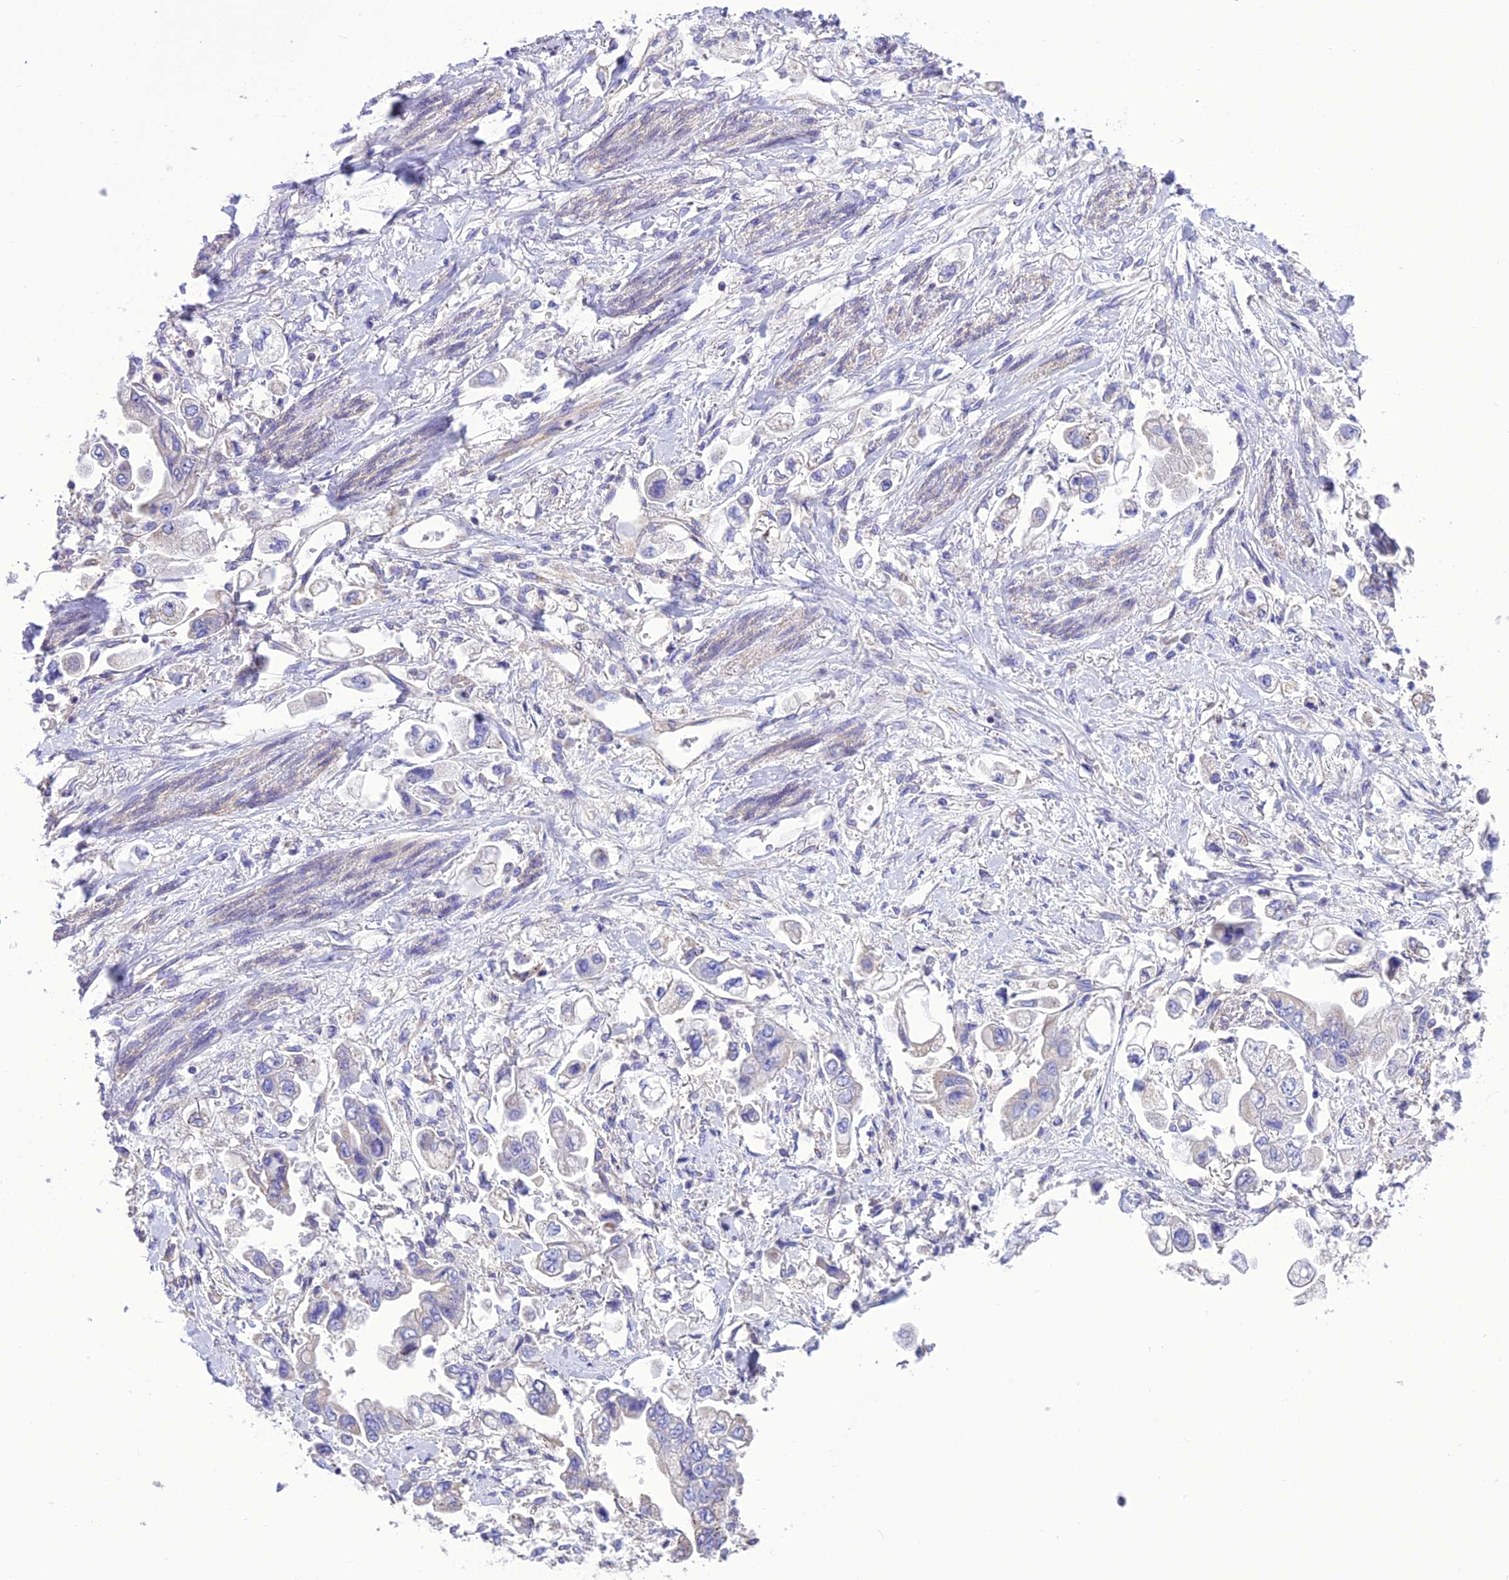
{"staining": {"intensity": "negative", "quantity": "none", "location": "none"}, "tissue": "stomach cancer", "cell_type": "Tumor cells", "image_type": "cancer", "snomed": [{"axis": "morphology", "description": "Adenocarcinoma, NOS"}, {"axis": "topography", "description": "Stomach"}], "caption": "Immunohistochemistry (IHC) image of neoplastic tissue: human stomach cancer stained with DAB (3,3'-diaminobenzidine) demonstrates no significant protein staining in tumor cells.", "gene": "MAP3K12", "patient": {"sex": "male", "age": 62}}